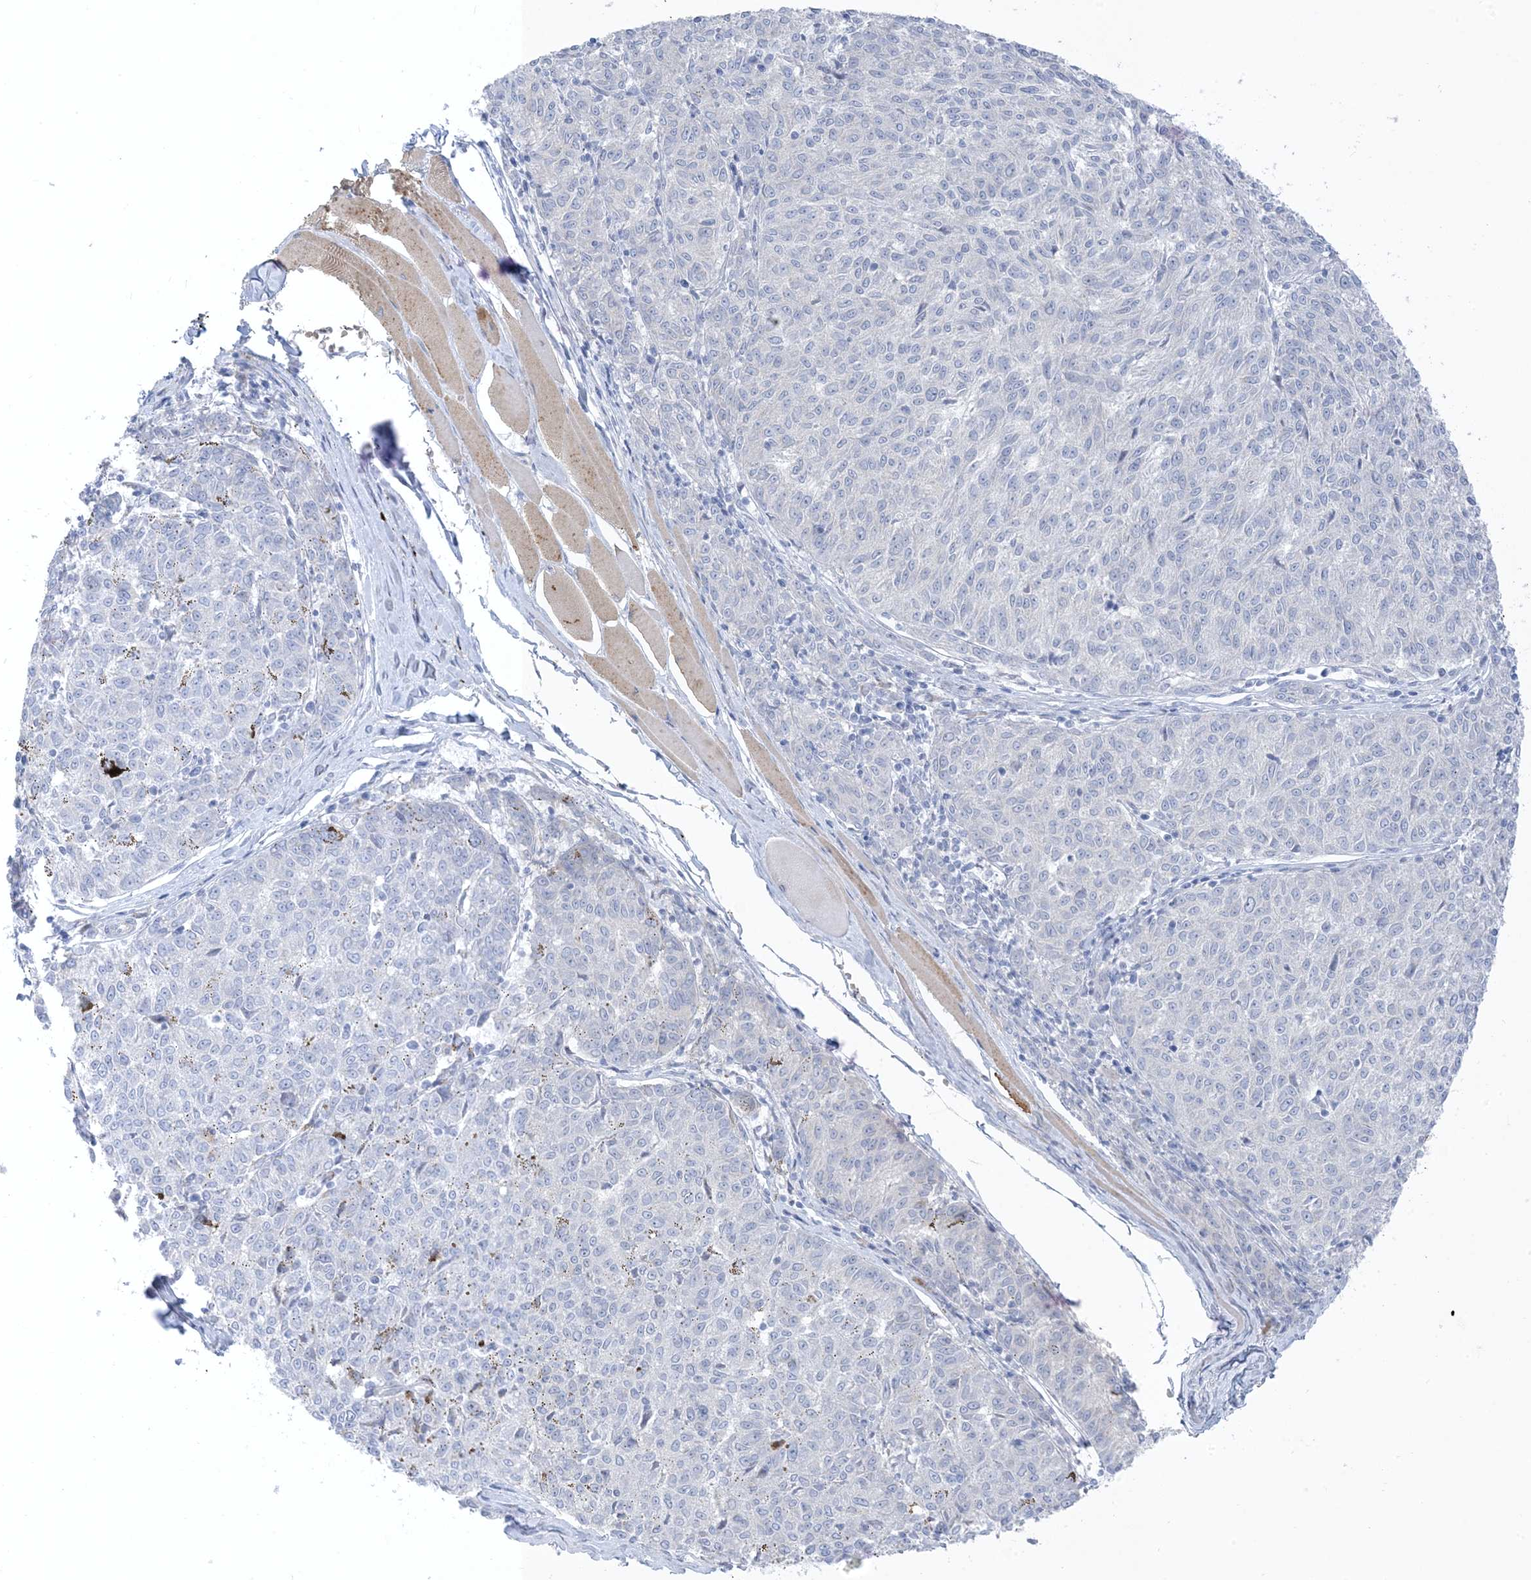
{"staining": {"intensity": "negative", "quantity": "none", "location": "none"}, "tissue": "melanoma", "cell_type": "Tumor cells", "image_type": "cancer", "snomed": [{"axis": "morphology", "description": "Malignant melanoma, NOS"}, {"axis": "topography", "description": "Skin"}], "caption": "A photomicrograph of human melanoma is negative for staining in tumor cells.", "gene": "XIRP2", "patient": {"sex": "female", "age": 72}}